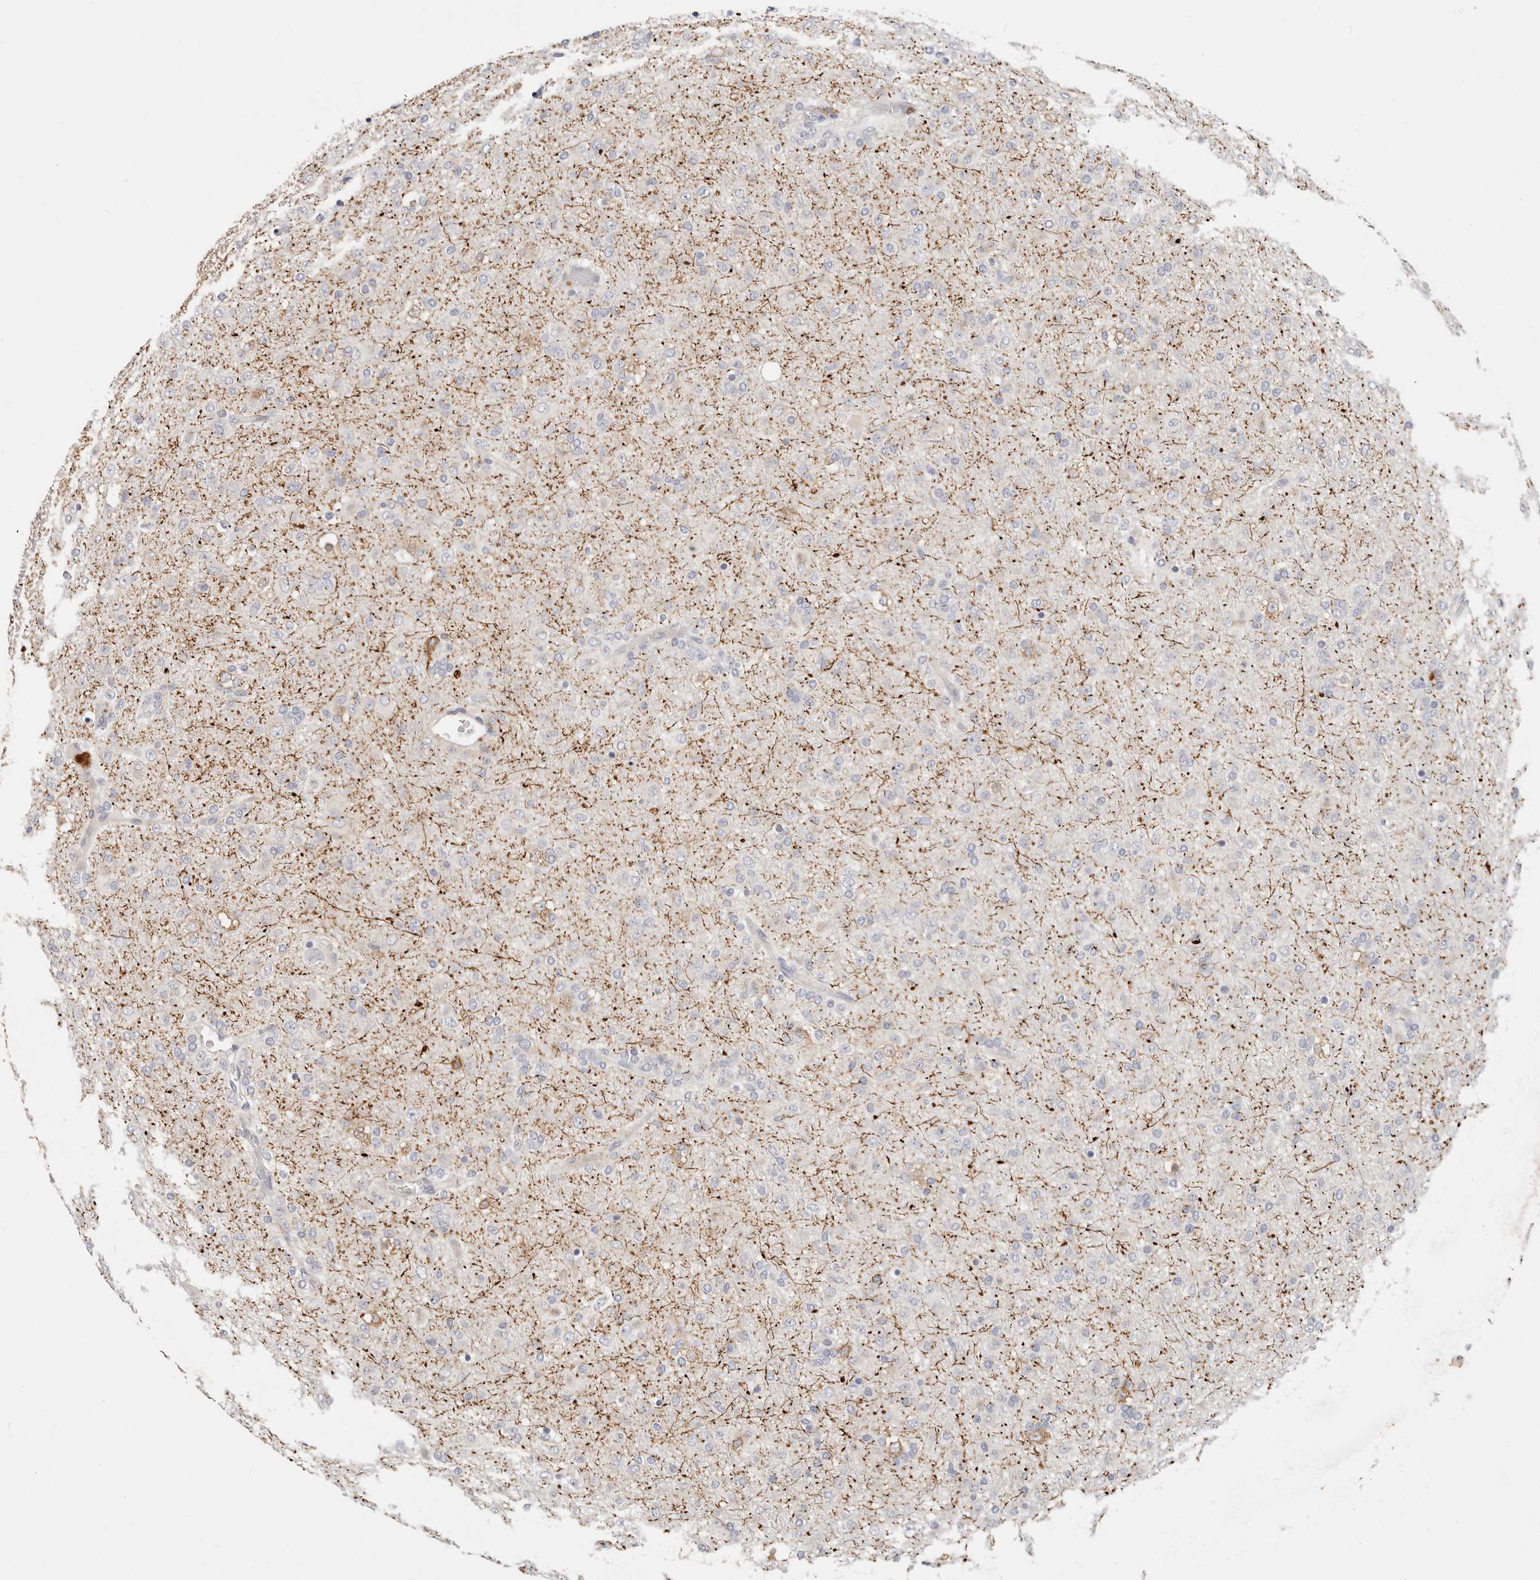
{"staining": {"intensity": "negative", "quantity": "none", "location": "none"}, "tissue": "glioma", "cell_type": "Tumor cells", "image_type": "cancer", "snomed": [{"axis": "morphology", "description": "Glioma, malignant, Low grade"}, {"axis": "topography", "description": "Brain"}], "caption": "Tumor cells are negative for protein expression in human glioma.", "gene": "ZRANB1", "patient": {"sex": "male", "age": 65}}